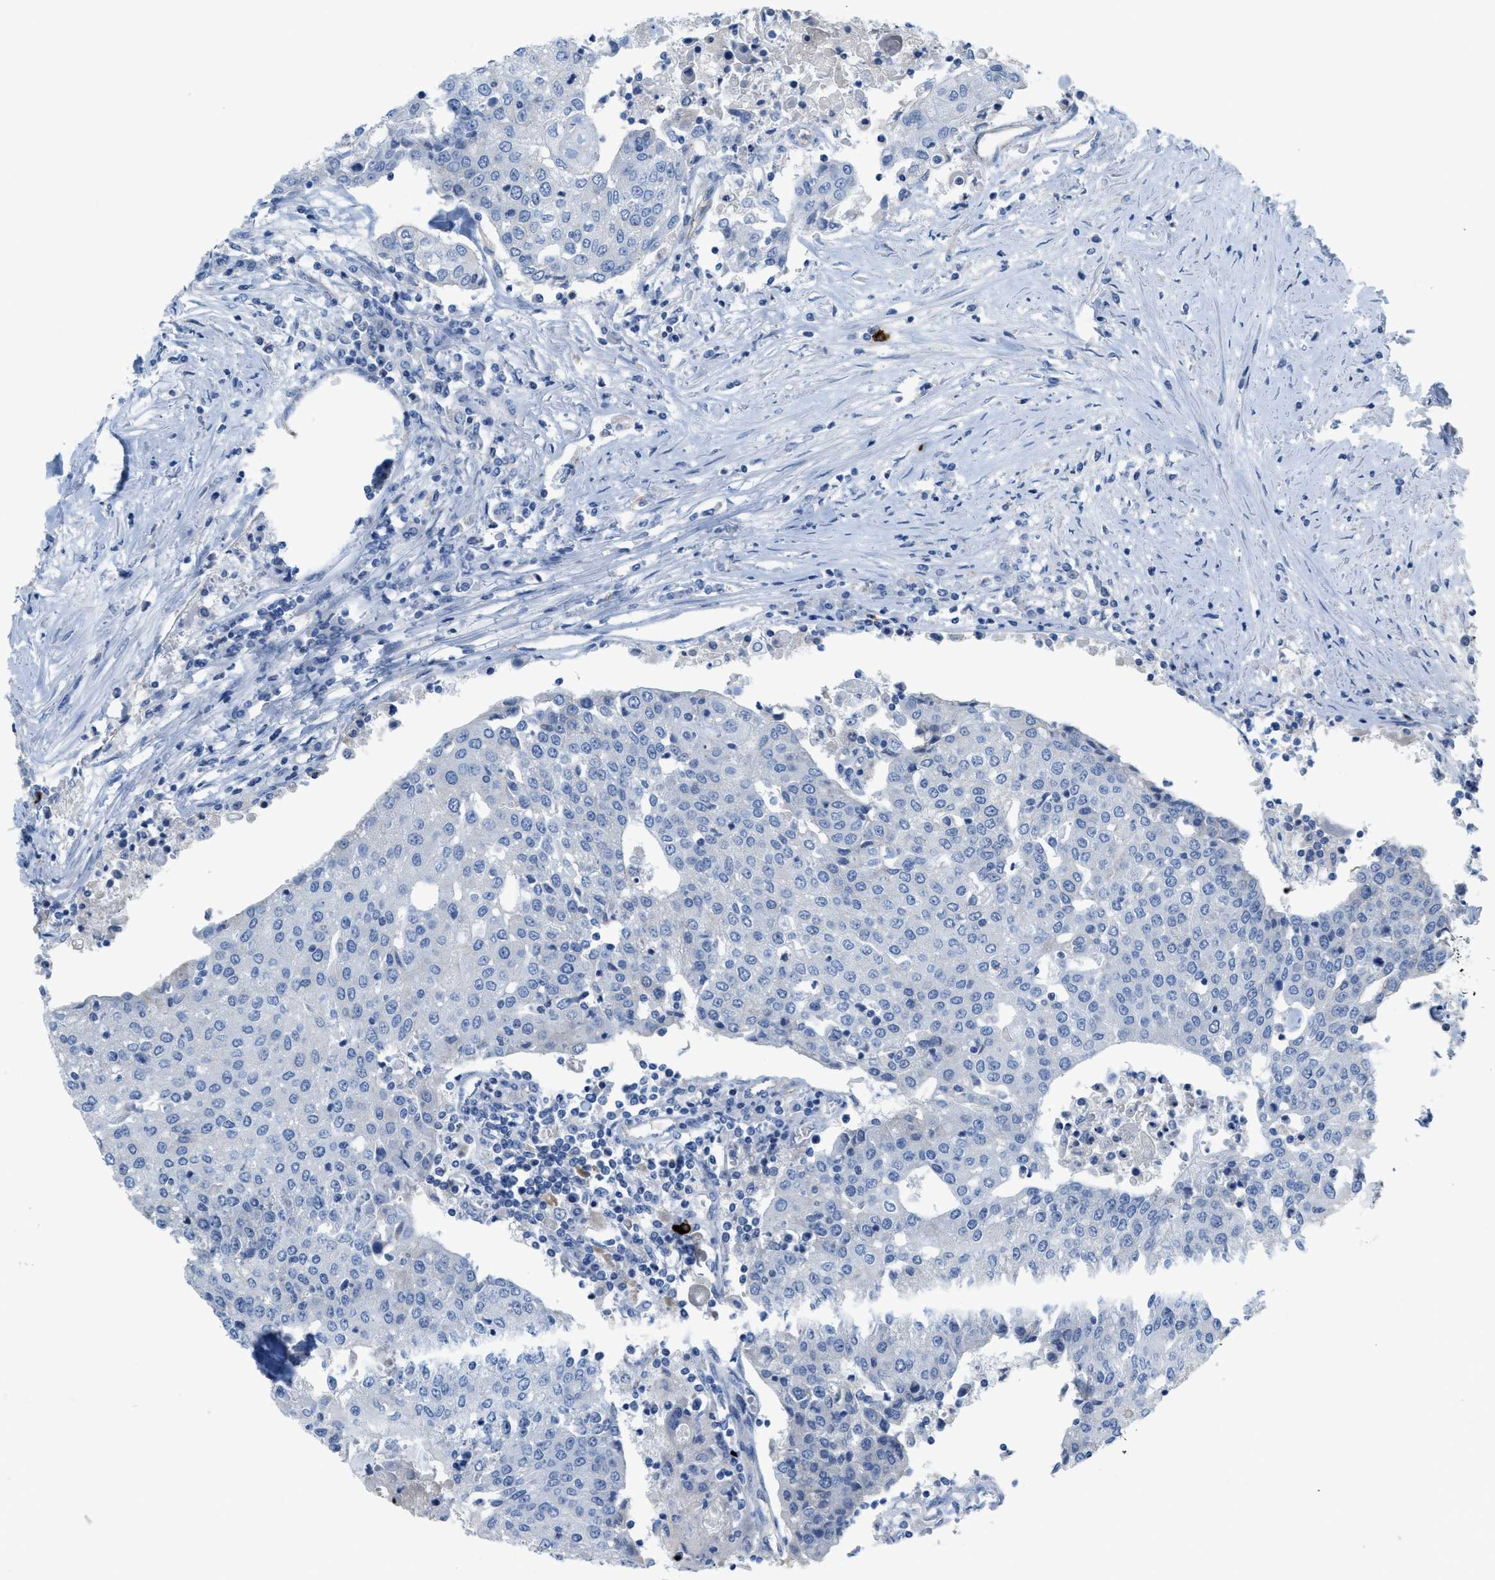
{"staining": {"intensity": "negative", "quantity": "none", "location": "none"}, "tissue": "urothelial cancer", "cell_type": "Tumor cells", "image_type": "cancer", "snomed": [{"axis": "morphology", "description": "Urothelial carcinoma, High grade"}, {"axis": "topography", "description": "Urinary bladder"}], "caption": "DAB immunohistochemical staining of human urothelial carcinoma (high-grade) shows no significant positivity in tumor cells. (DAB (3,3'-diaminobenzidine) immunohistochemistry with hematoxylin counter stain).", "gene": "CRB3", "patient": {"sex": "female", "age": 85}}